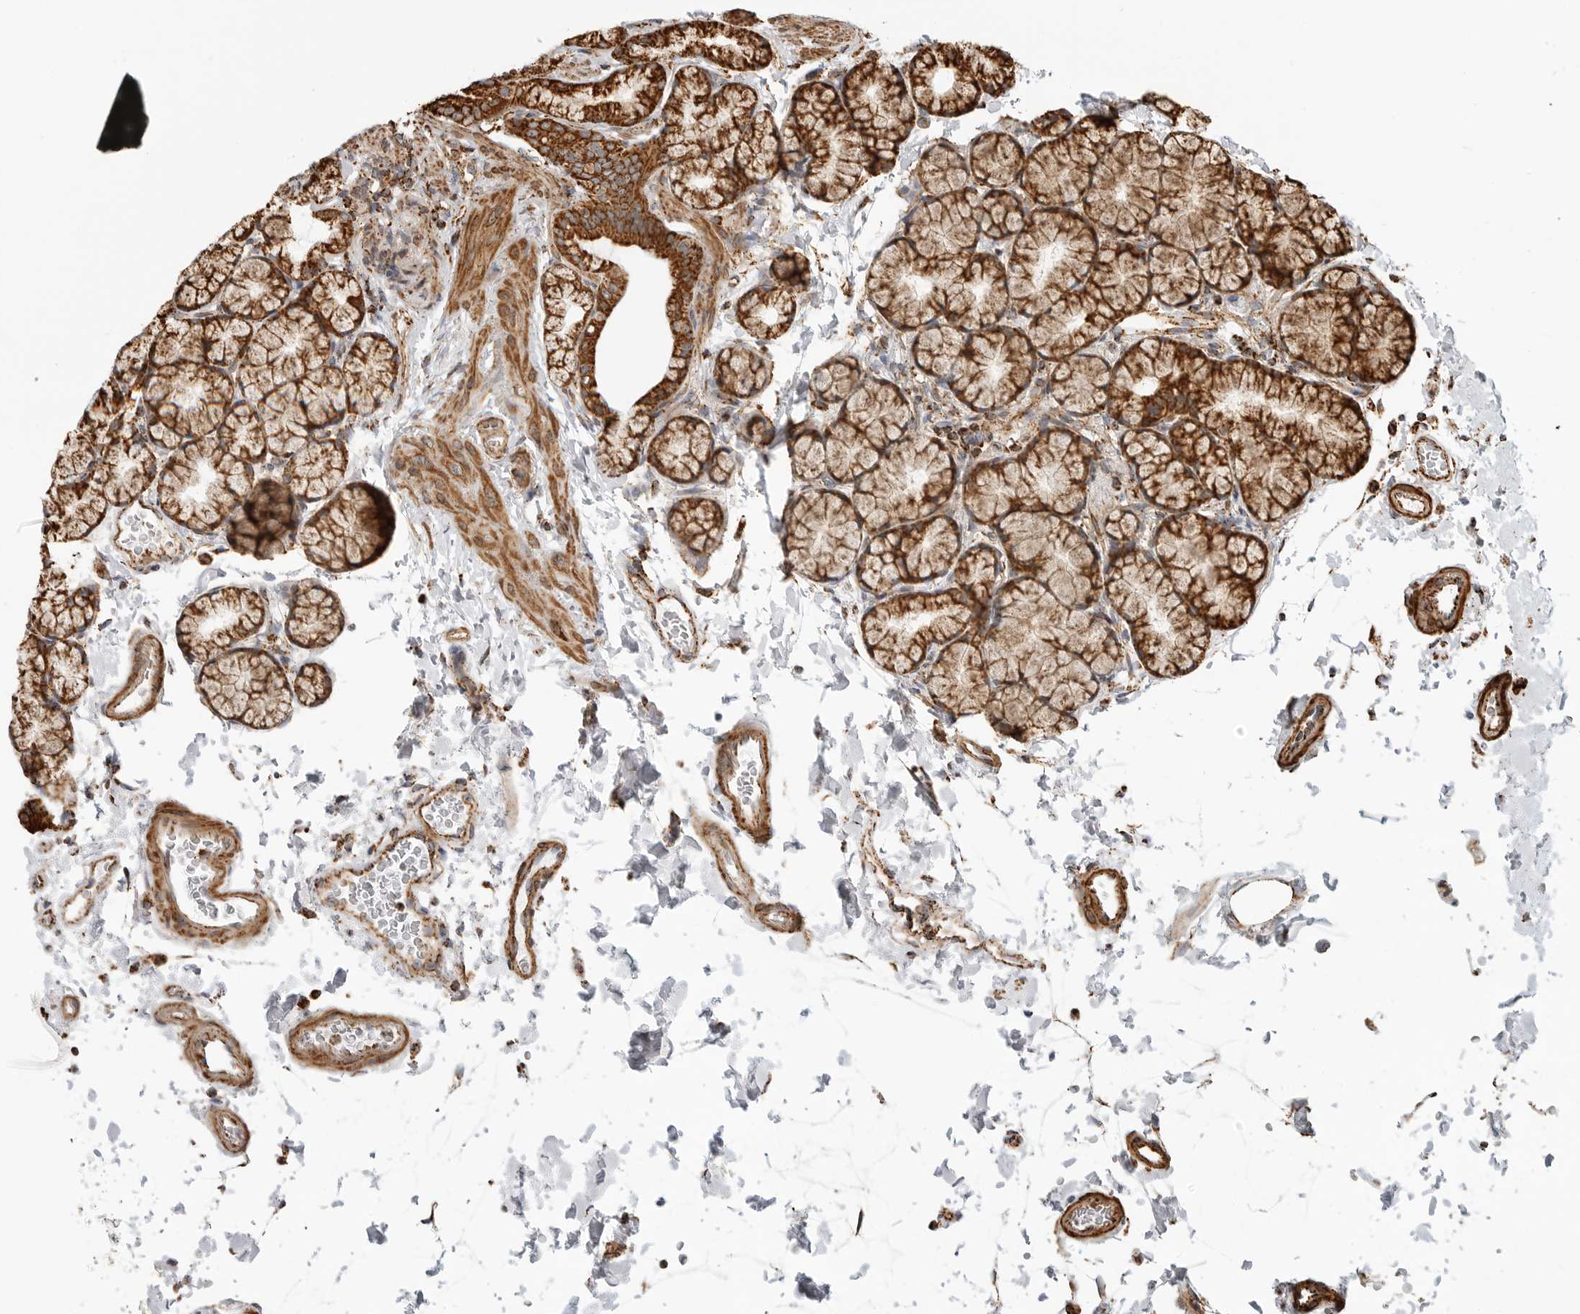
{"staining": {"intensity": "strong", "quantity": ">75%", "location": "cytoplasmic/membranous"}, "tissue": "duodenum", "cell_type": "Glandular cells", "image_type": "normal", "snomed": [{"axis": "morphology", "description": "Normal tissue, NOS"}, {"axis": "topography", "description": "Duodenum"}], "caption": "A brown stain shows strong cytoplasmic/membranous staining of a protein in glandular cells of unremarkable duodenum. (brown staining indicates protein expression, while blue staining denotes nuclei).", "gene": "BMP2K", "patient": {"sex": "male", "age": 54}}